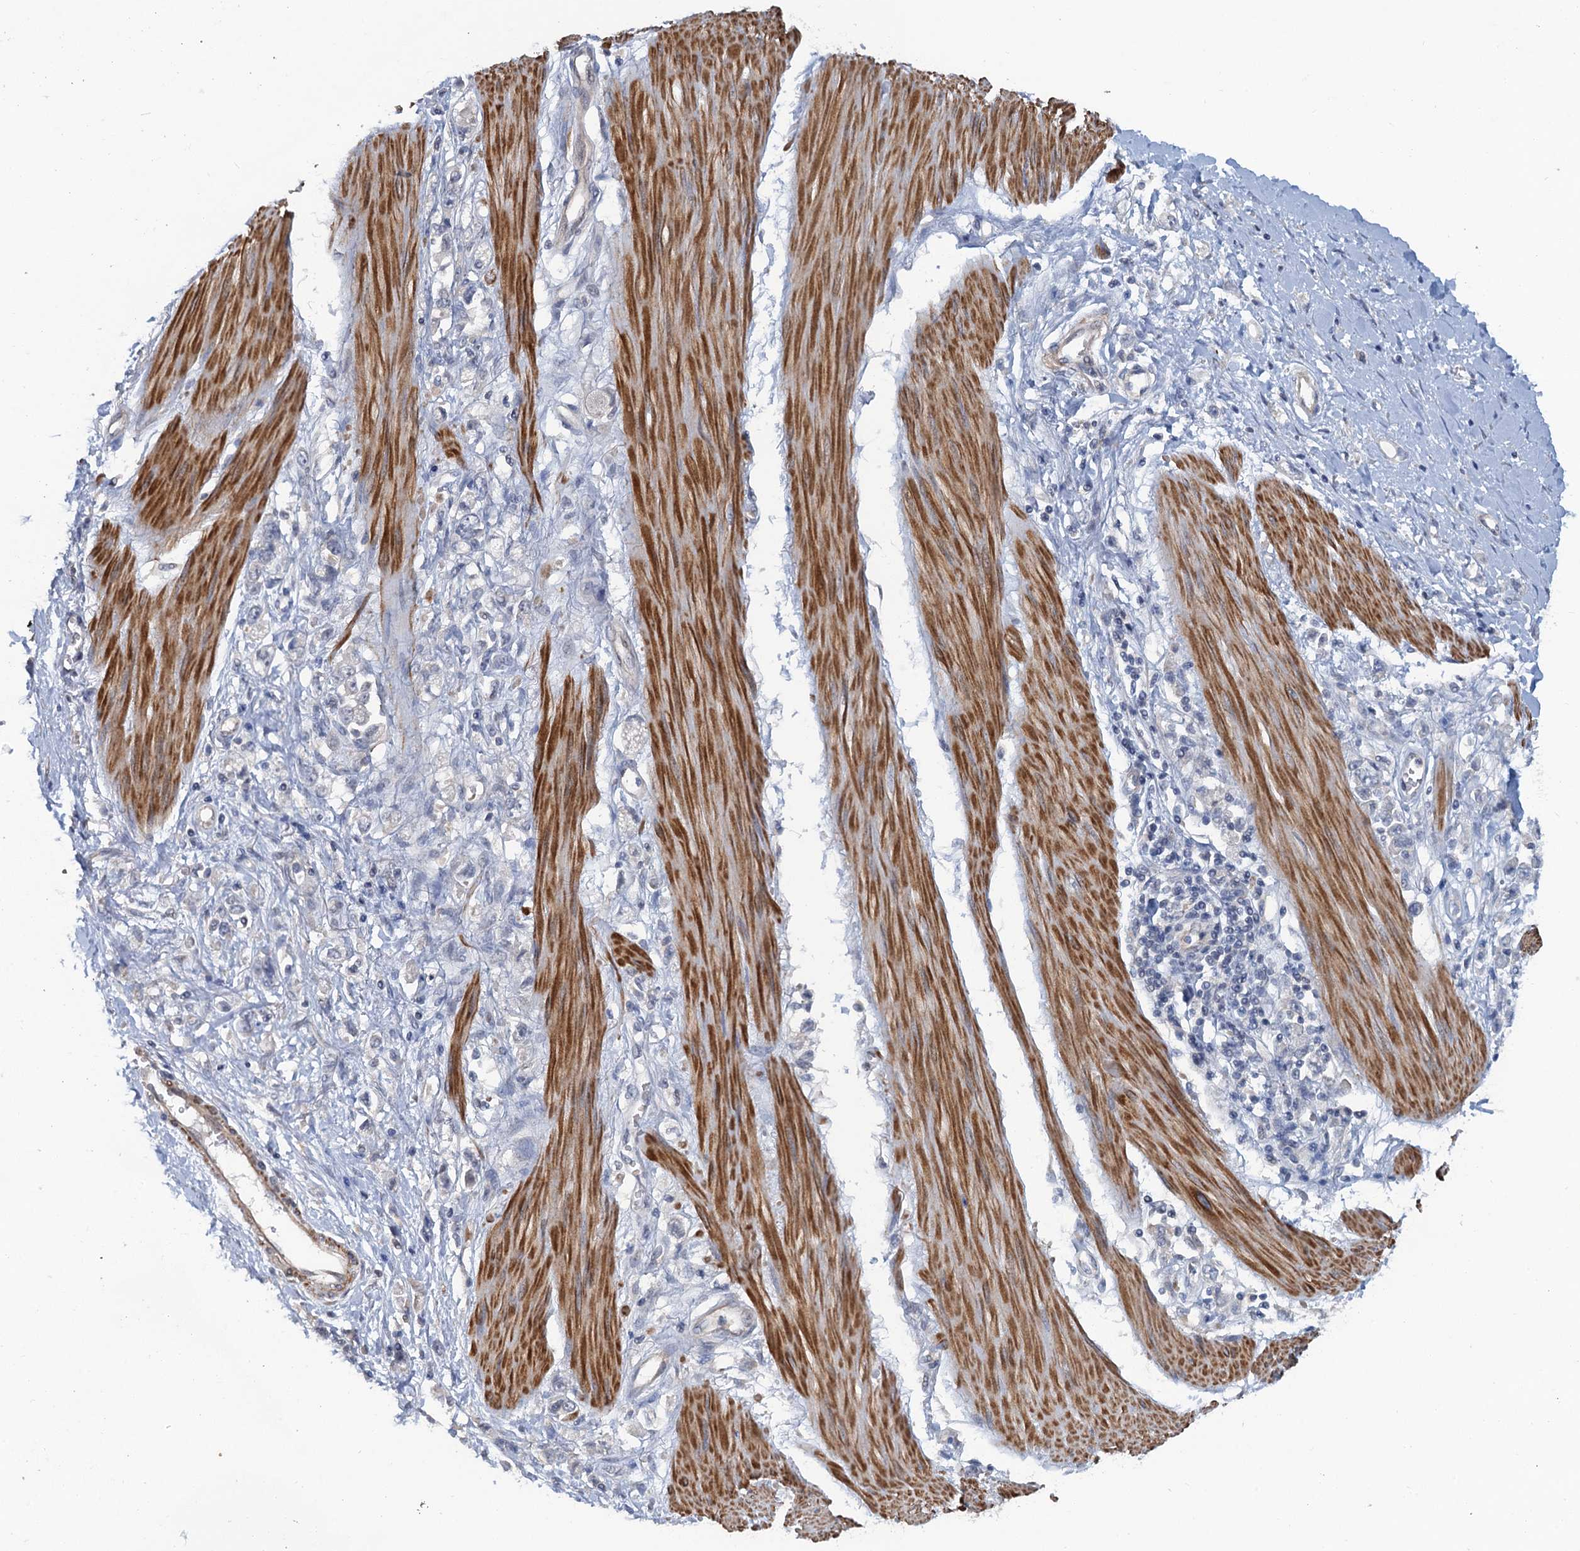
{"staining": {"intensity": "negative", "quantity": "none", "location": "none"}, "tissue": "stomach cancer", "cell_type": "Tumor cells", "image_type": "cancer", "snomed": [{"axis": "morphology", "description": "Adenocarcinoma, NOS"}, {"axis": "topography", "description": "Stomach"}], "caption": "Tumor cells show no significant positivity in stomach cancer. (DAB immunohistochemistry (IHC) visualized using brightfield microscopy, high magnification).", "gene": "MYO16", "patient": {"sex": "female", "age": 76}}